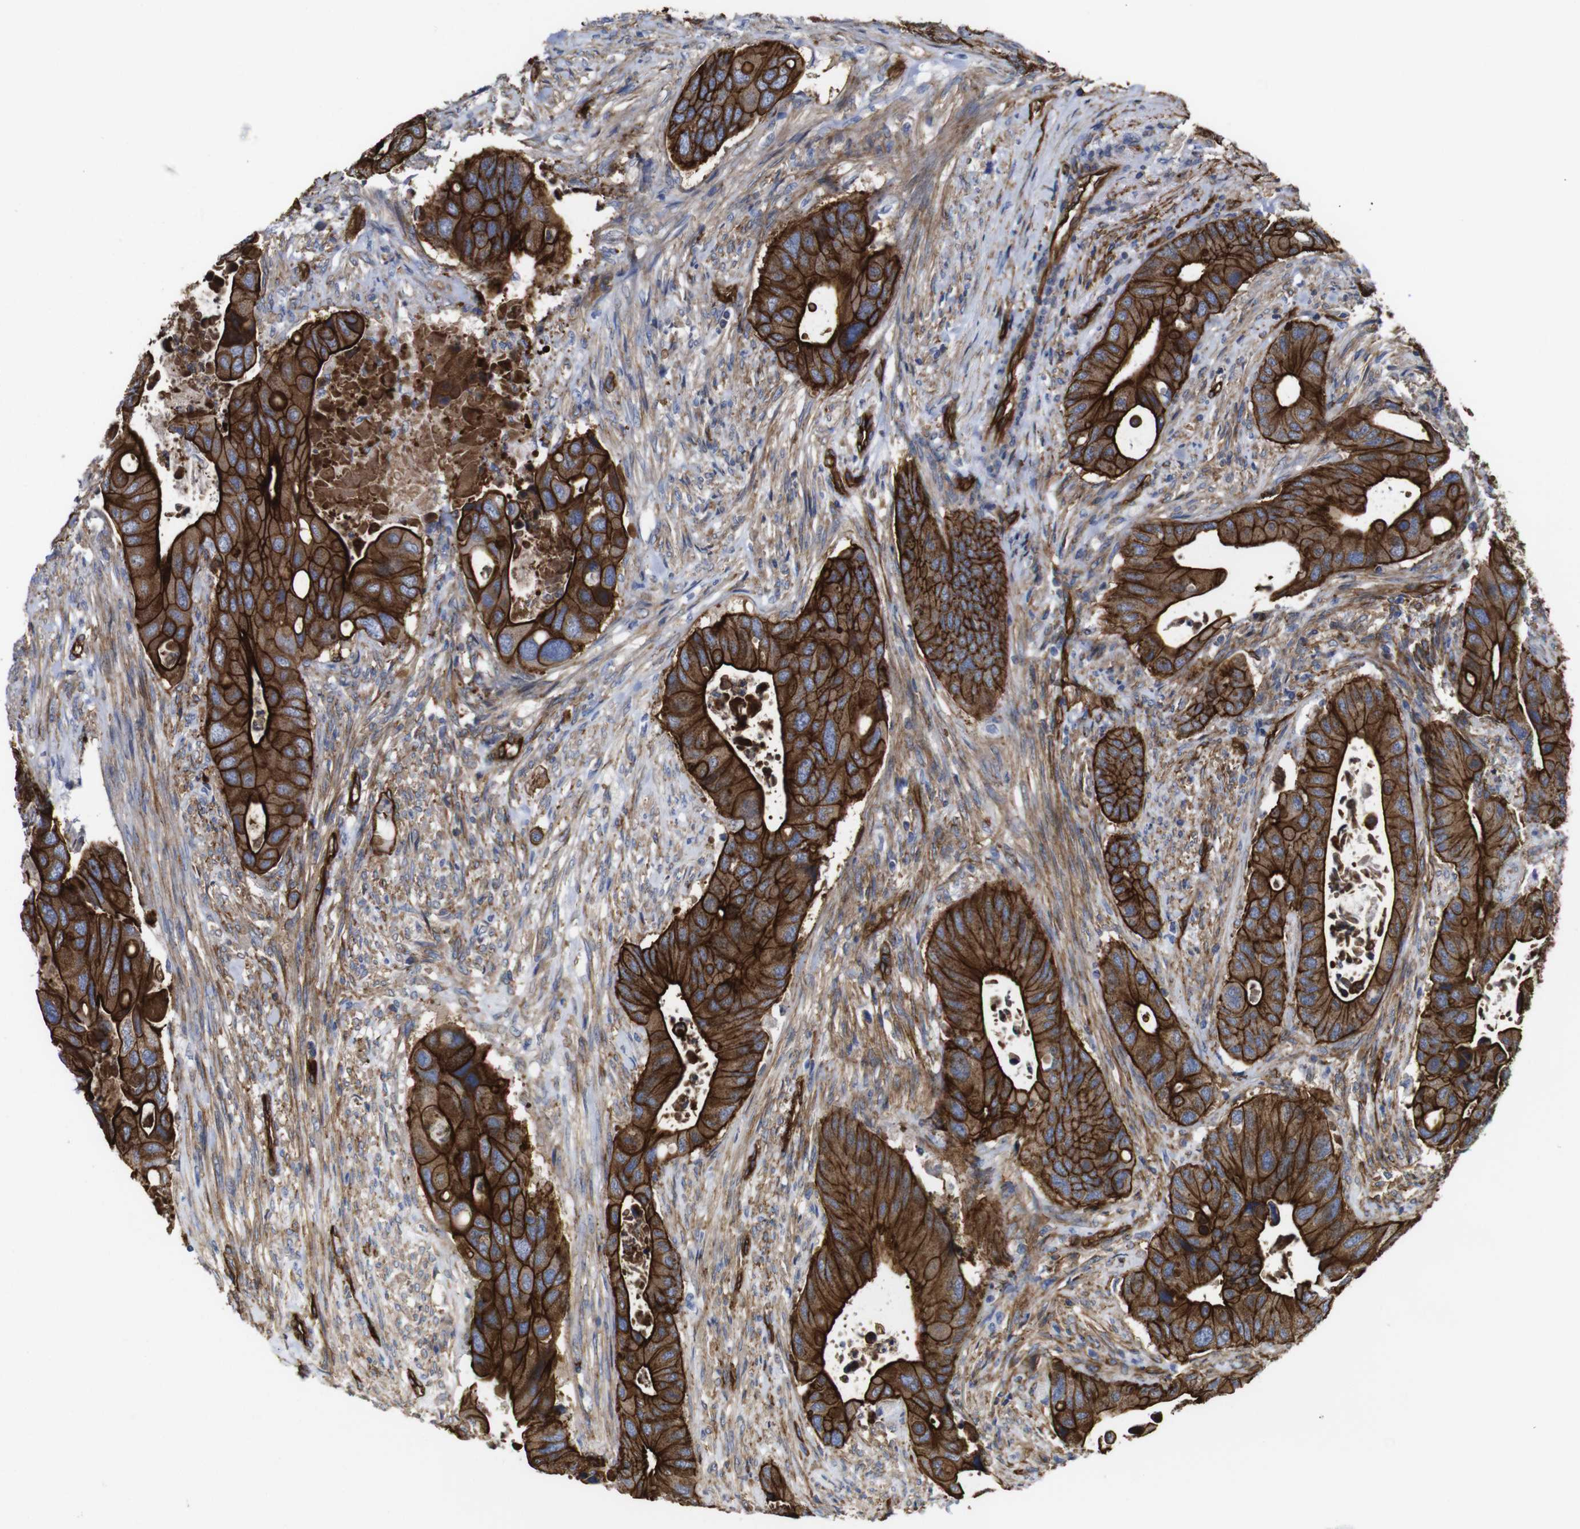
{"staining": {"intensity": "strong", "quantity": ">75%", "location": "cytoplasmic/membranous"}, "tissue": "colorectal cancer", "cell_type": "Tumor cells", "image_type": "cancer", "snomed": [{"axis": "morphology", "description": "Adenocarcinoma, NOS"}, {"axis": "topography", "description": "Rectum"}], "caption": "Human colorectal adenocarcinoma stained for a protein (brown) shows strong cytoplasmic/membranous positive staining in approximately >75% of tumor cells.", "gene": "SPTBN1", "patient": {"sex": "female", "age": 57}}